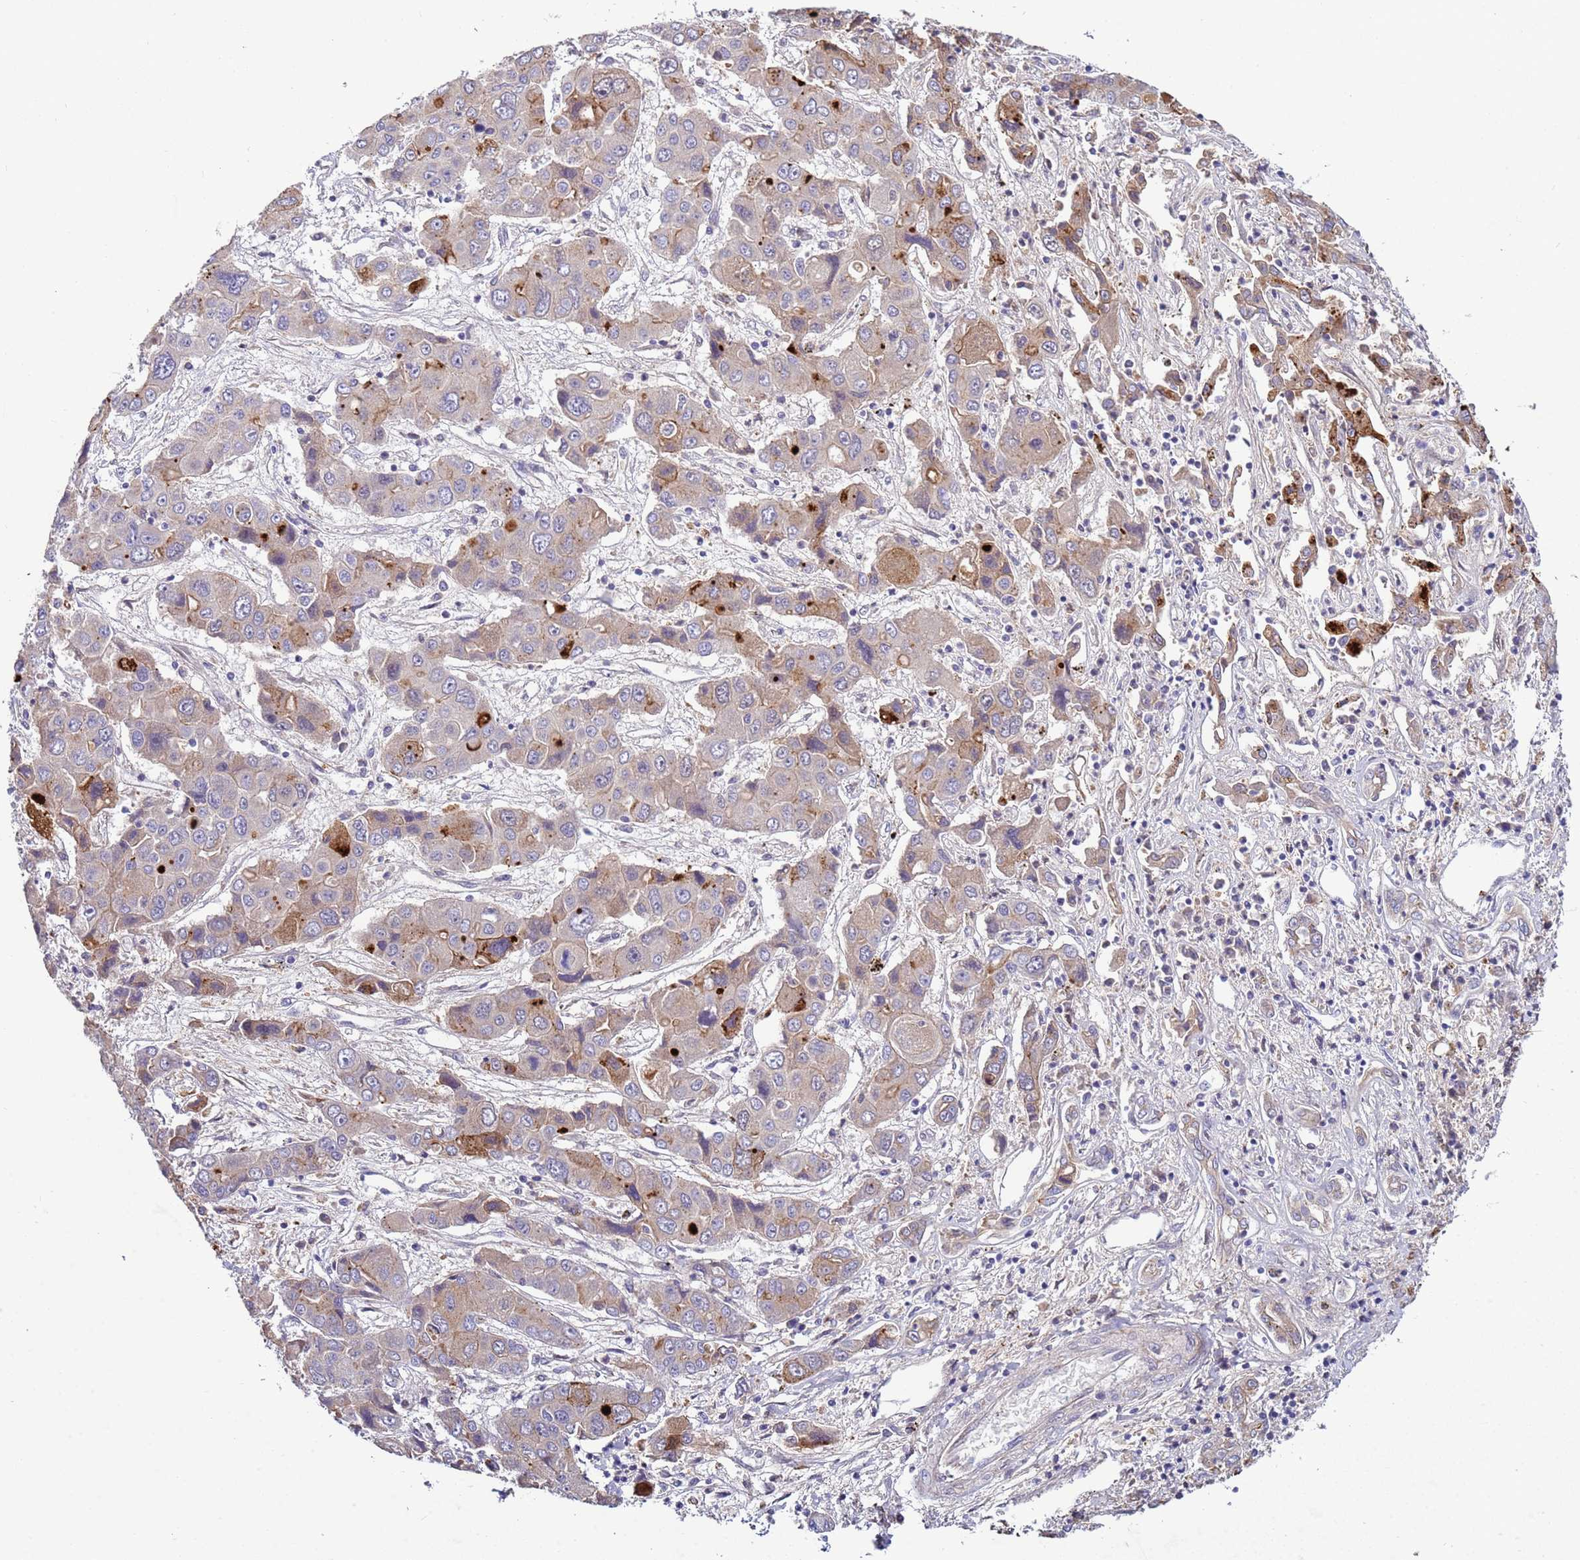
{"staining": {"intensity": "moderate", "quantity": "<25%", "location": "cytoplasmic/membranous"}, "tissue": "liver cancer", "cell_type": "Tumor cells", "image_type": "cancer", "snomed": [{"axis": "morphology", "description": "Cholangiocarcinoma"}, {"axis": "topography", "description": "Liver"}], "caption": "This is a micrograph of immunohistochemistry staining of cholangiocarcinoma (liver), which shows moderate expression in the cytoplasmic/membranous of tumor cells.", "gene": "TRIM51", "patient": {"sex": "male", "age": 67}}